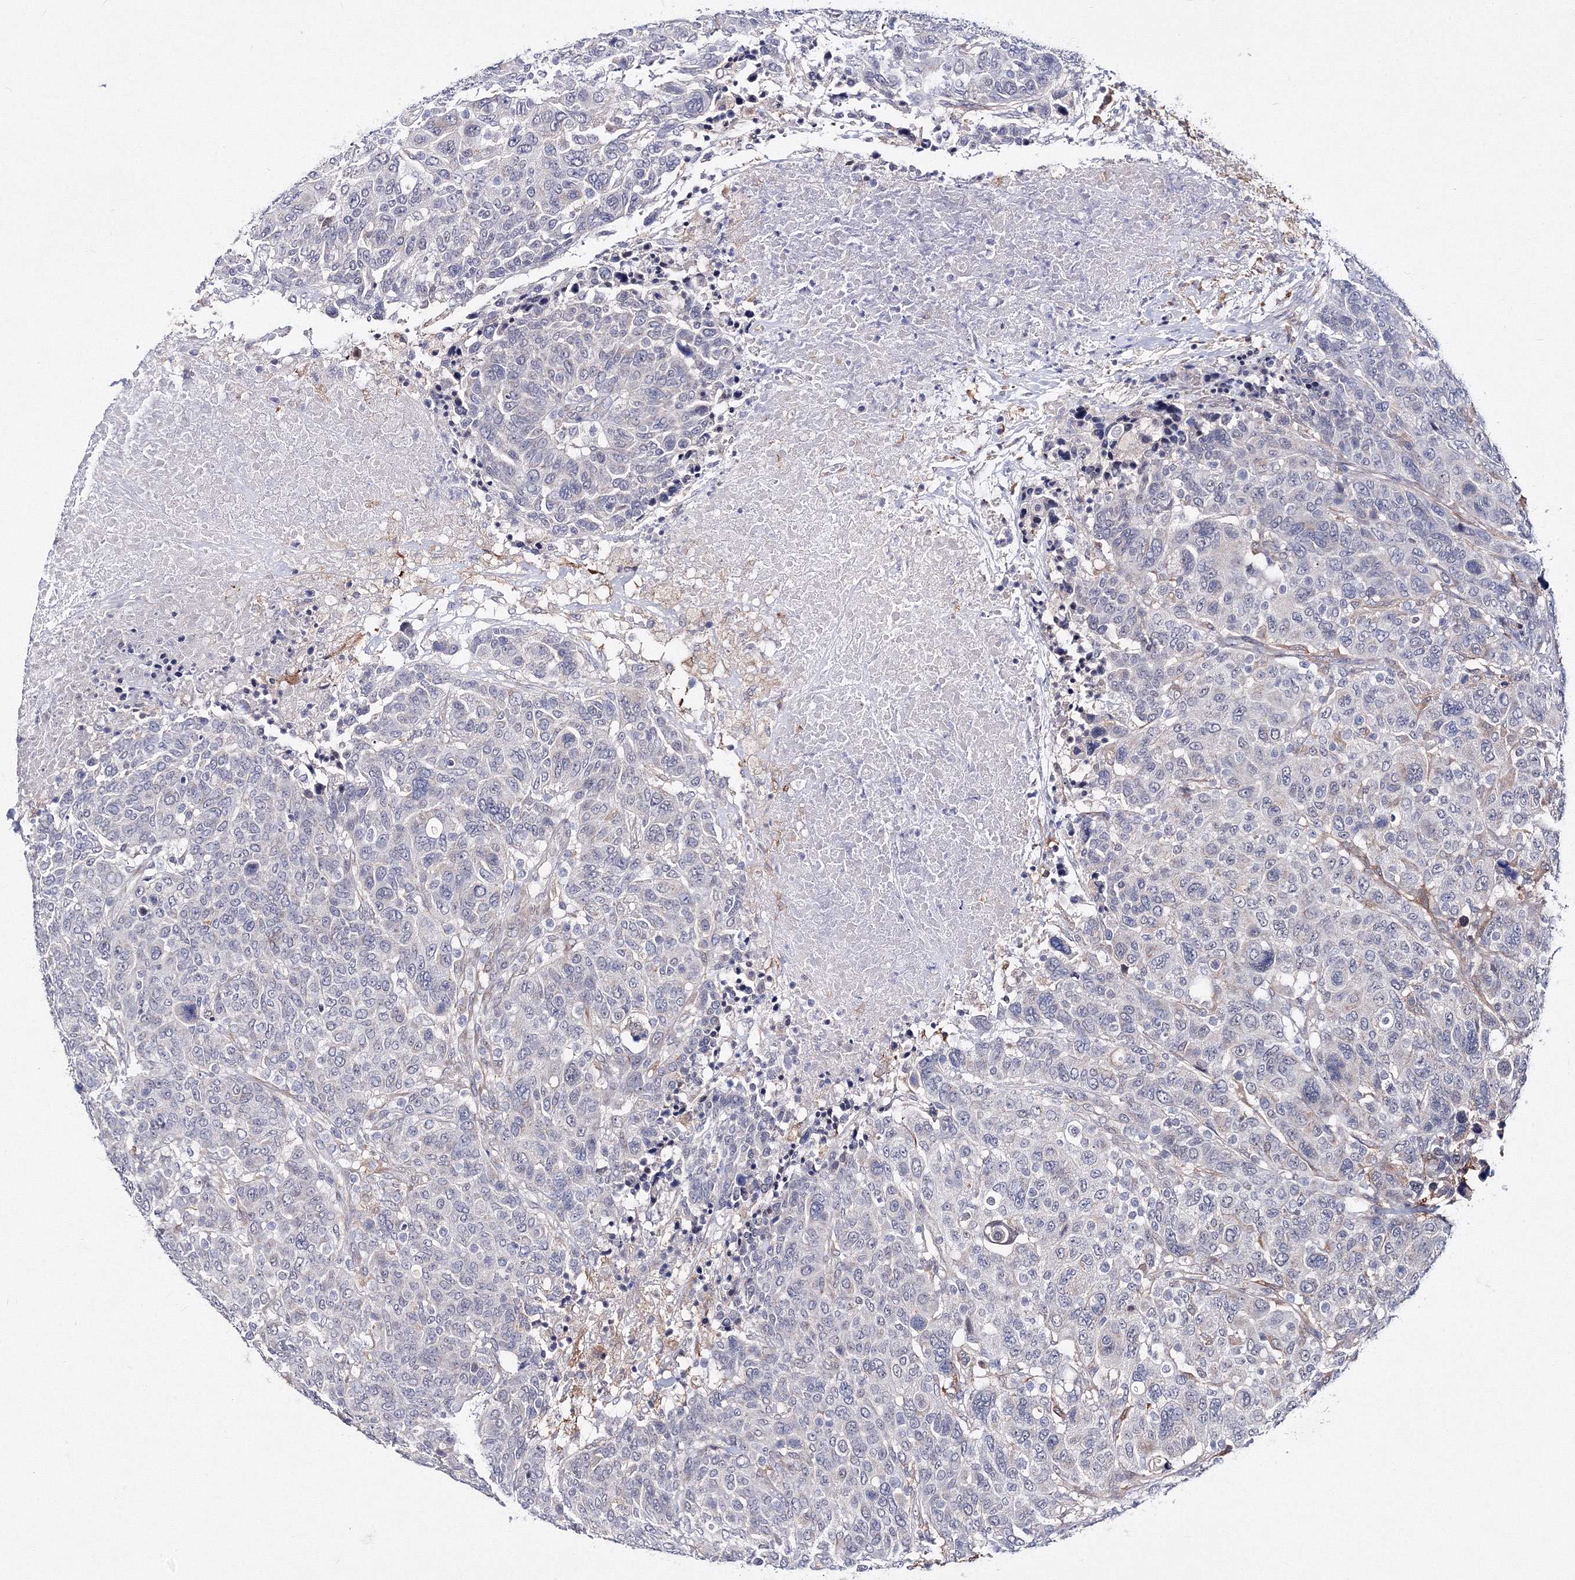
{"staining": {"intensity": "negative", "quantity": "none", "location": "none"}, "tissue": "breast cancer", "cell_type": "Tumor cells", "image_type": "cancer", "snomed": [{"axis": "morphology", "description": "Duct carcinoma"}, {"axis": "topography", "description": "Breast"}], "caption": "The histopathology image exhibits no staining of tumor cells in breast infiltrating ductal carcinoma.", "gene": "C11orf52", "patient": {"sex": "female", "age": 37}}